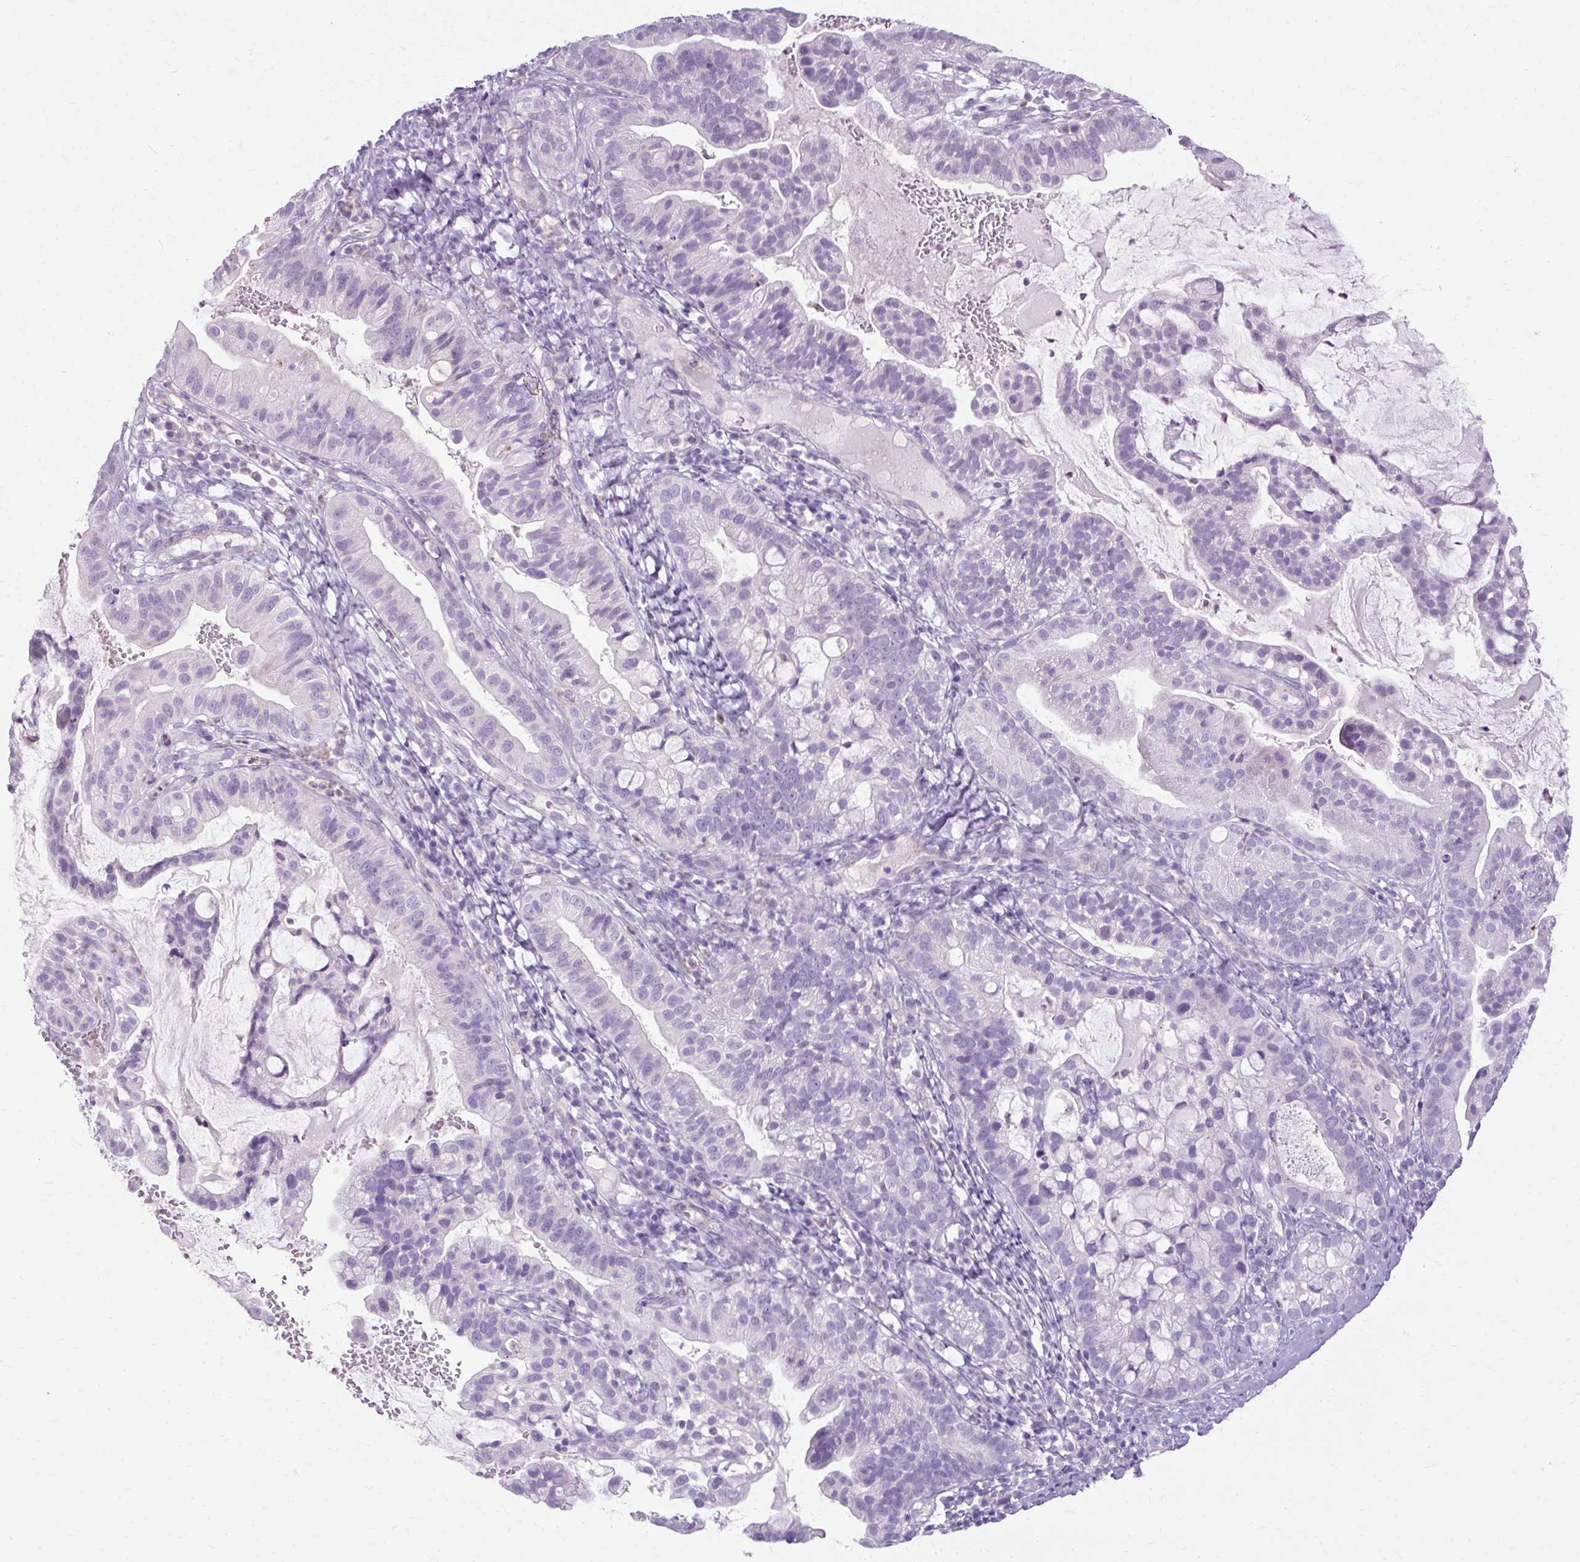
{"staining": {"intensity": "negative", "quantity": "none", "location": "none"}, "tissue": "cervical cancer", "cell_type": "Tumor cells", "image_type": "cancer", "snomed": [{"axis": "morphology", "description": "Adenocarcinoma, NOS"}, {"axis": "topography", "description": "Cervix"}], "caption": "The photomicrograph shows no staining of tumor cells in cervical cancer. (DAB (3,3'-diaminobenzidine) immunohistochemistry visualized using brightfield microscopy, high magnification).", "gene": "HSD11B1", "patient": {"sex": "female", "age": 41}}